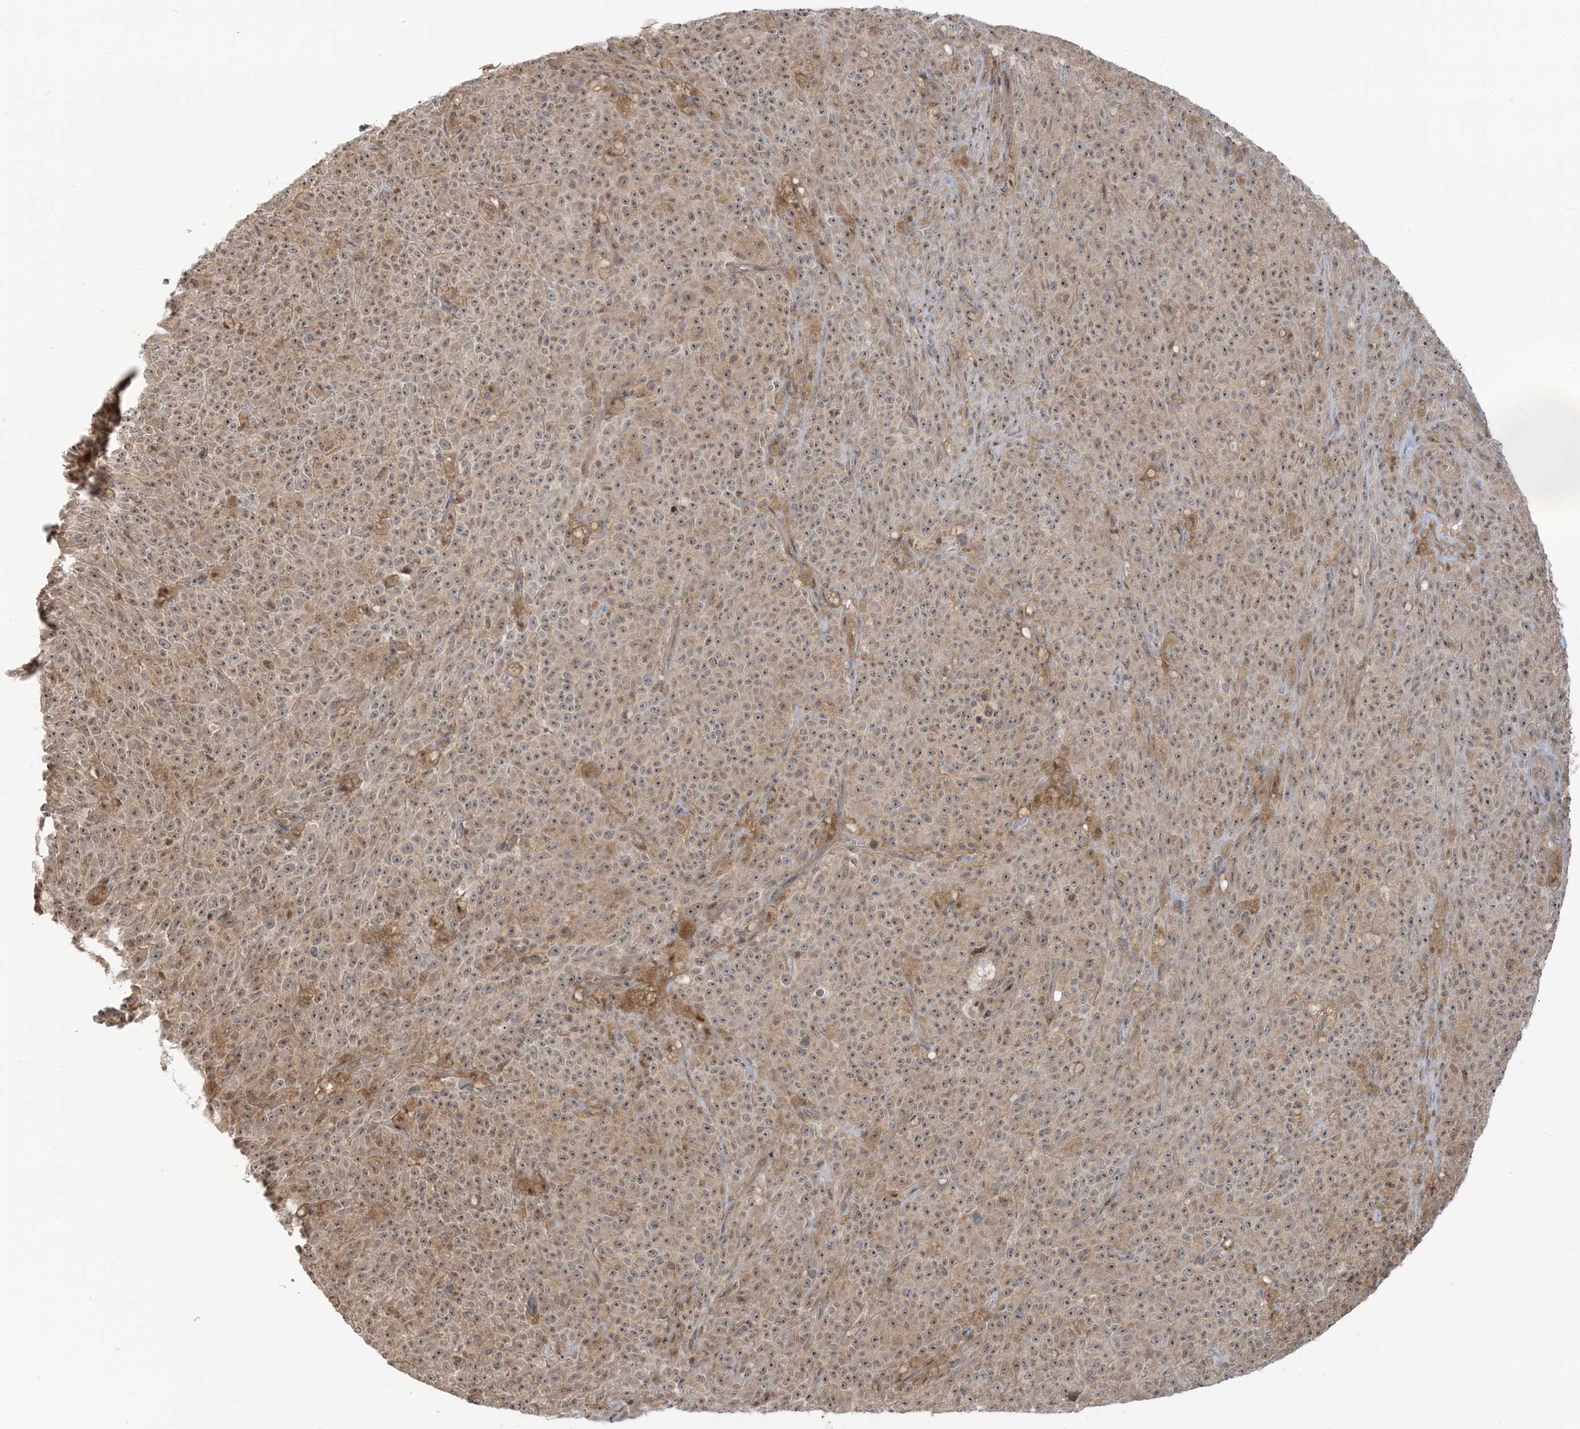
{"staining": {"intensity": "moderate", "quantity": ">75%", "location": "nuclear"}, "tissue": "melanoma", "cell_type": "Tumor cells", "image_type": "cancer", "snomed": [{"axis": "morphology", "description": "Malignant melanoma, NOS"}, {"axis": "topography", "description": "Skin"}], "caption": "The micrograph displays staining of malignant melanoma, revealing moderate nuclear protein staining (brown color) within tumor cells.", "gene": "PPP1R7", "patient": {"sex": "female", "age": 82}}